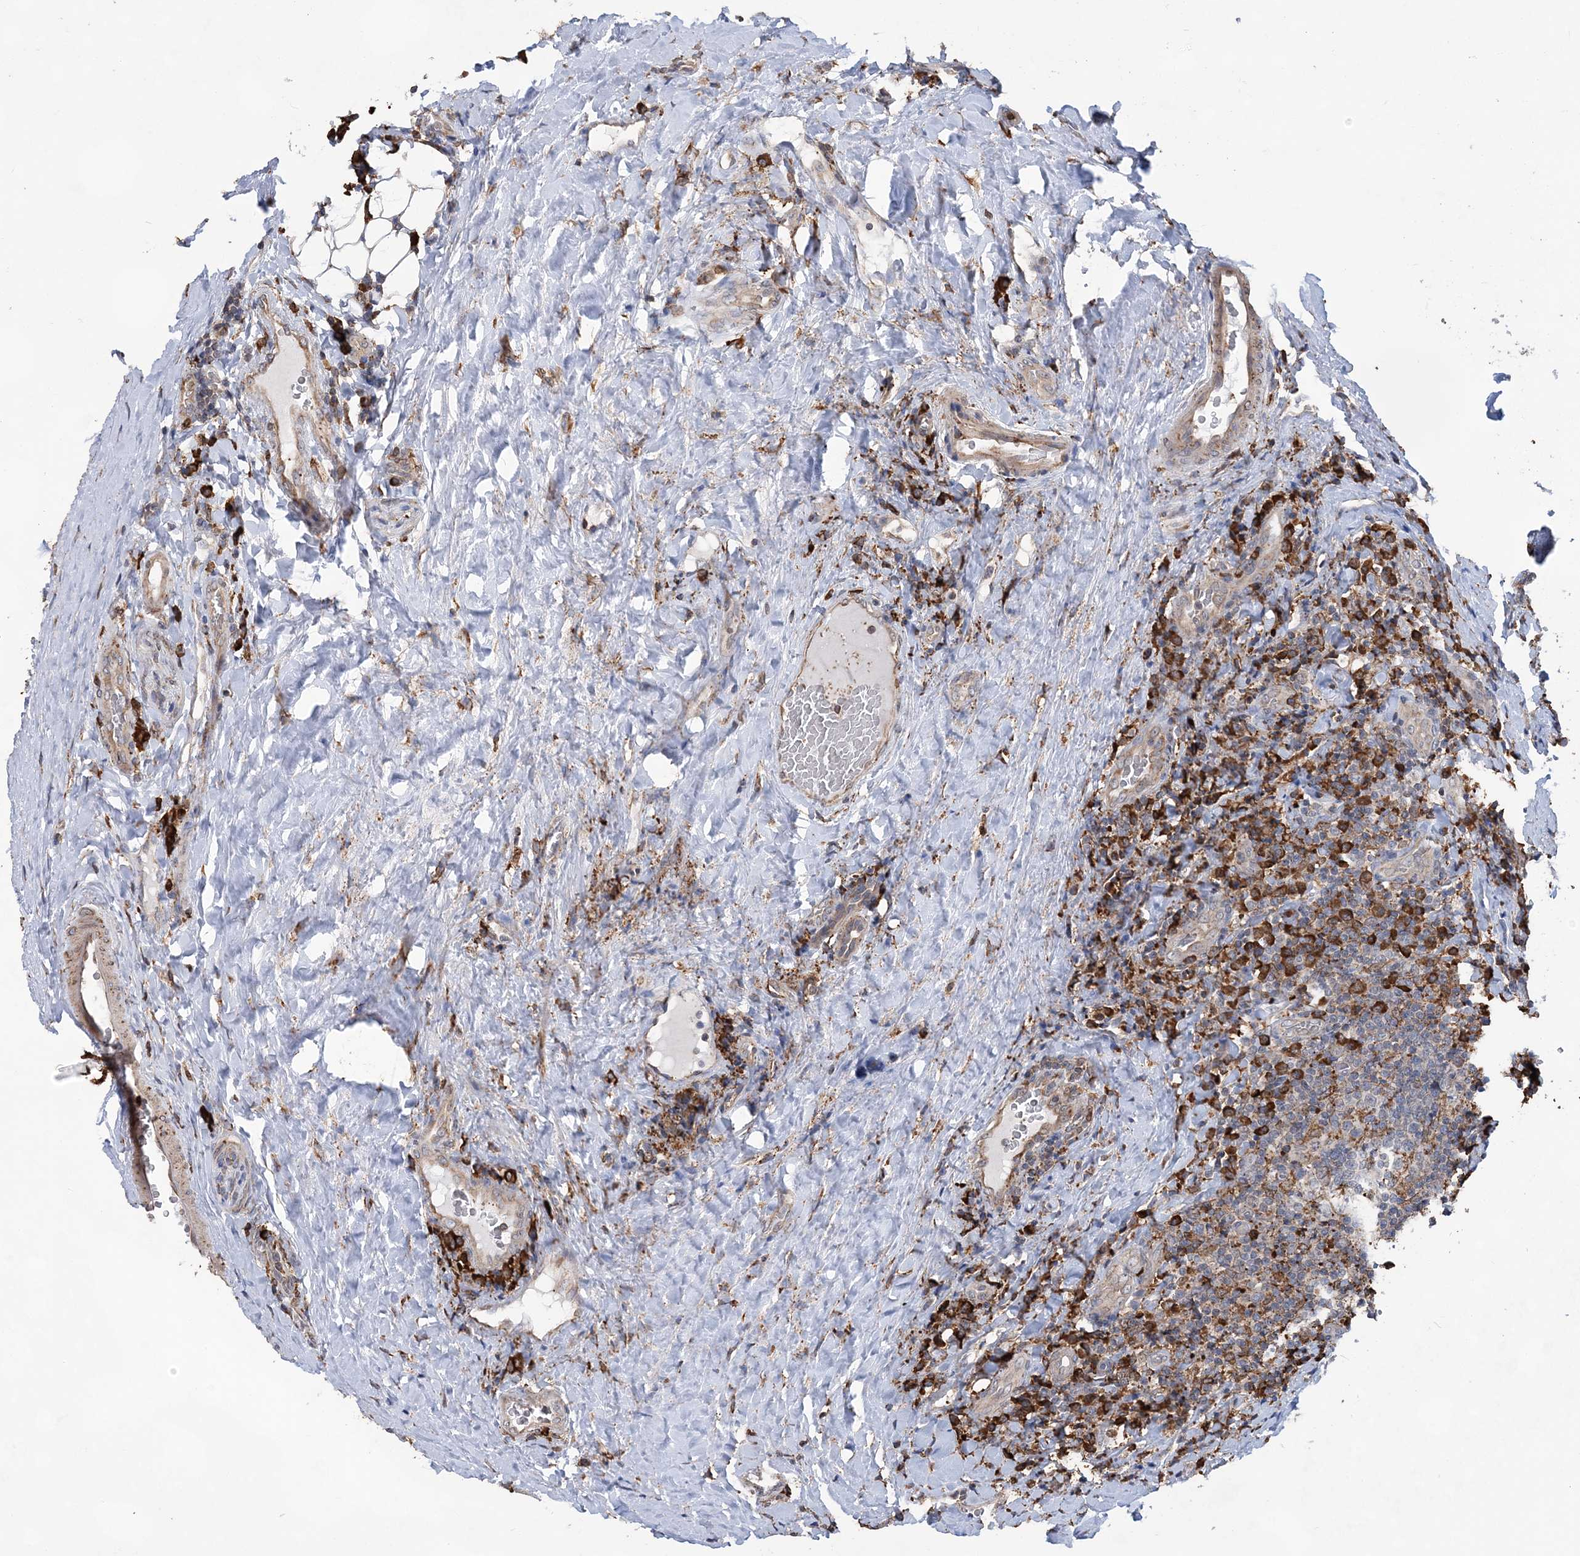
{"staining": {"intensity": "strong", "quantity": "<25%", "location": "cytoplasmic/membranous"}, "tissue": "tonsil", "cell_type": "Germinal center cells", "image_type": "normal", "snomed": [{"axis": "morphology", "description": "Normal tissue, NOS"}, {"axis": "topography", "description": "Tonsil"}], "caption": "An immunohistochemistry micrograph of benign tissue is shown. Protein staining in brown shows strong cytoplasmic/membranous positivity in tonsil within germinal center cells.", "gene": "WDR12", "patient": {"sex": "male", "age": 17}}